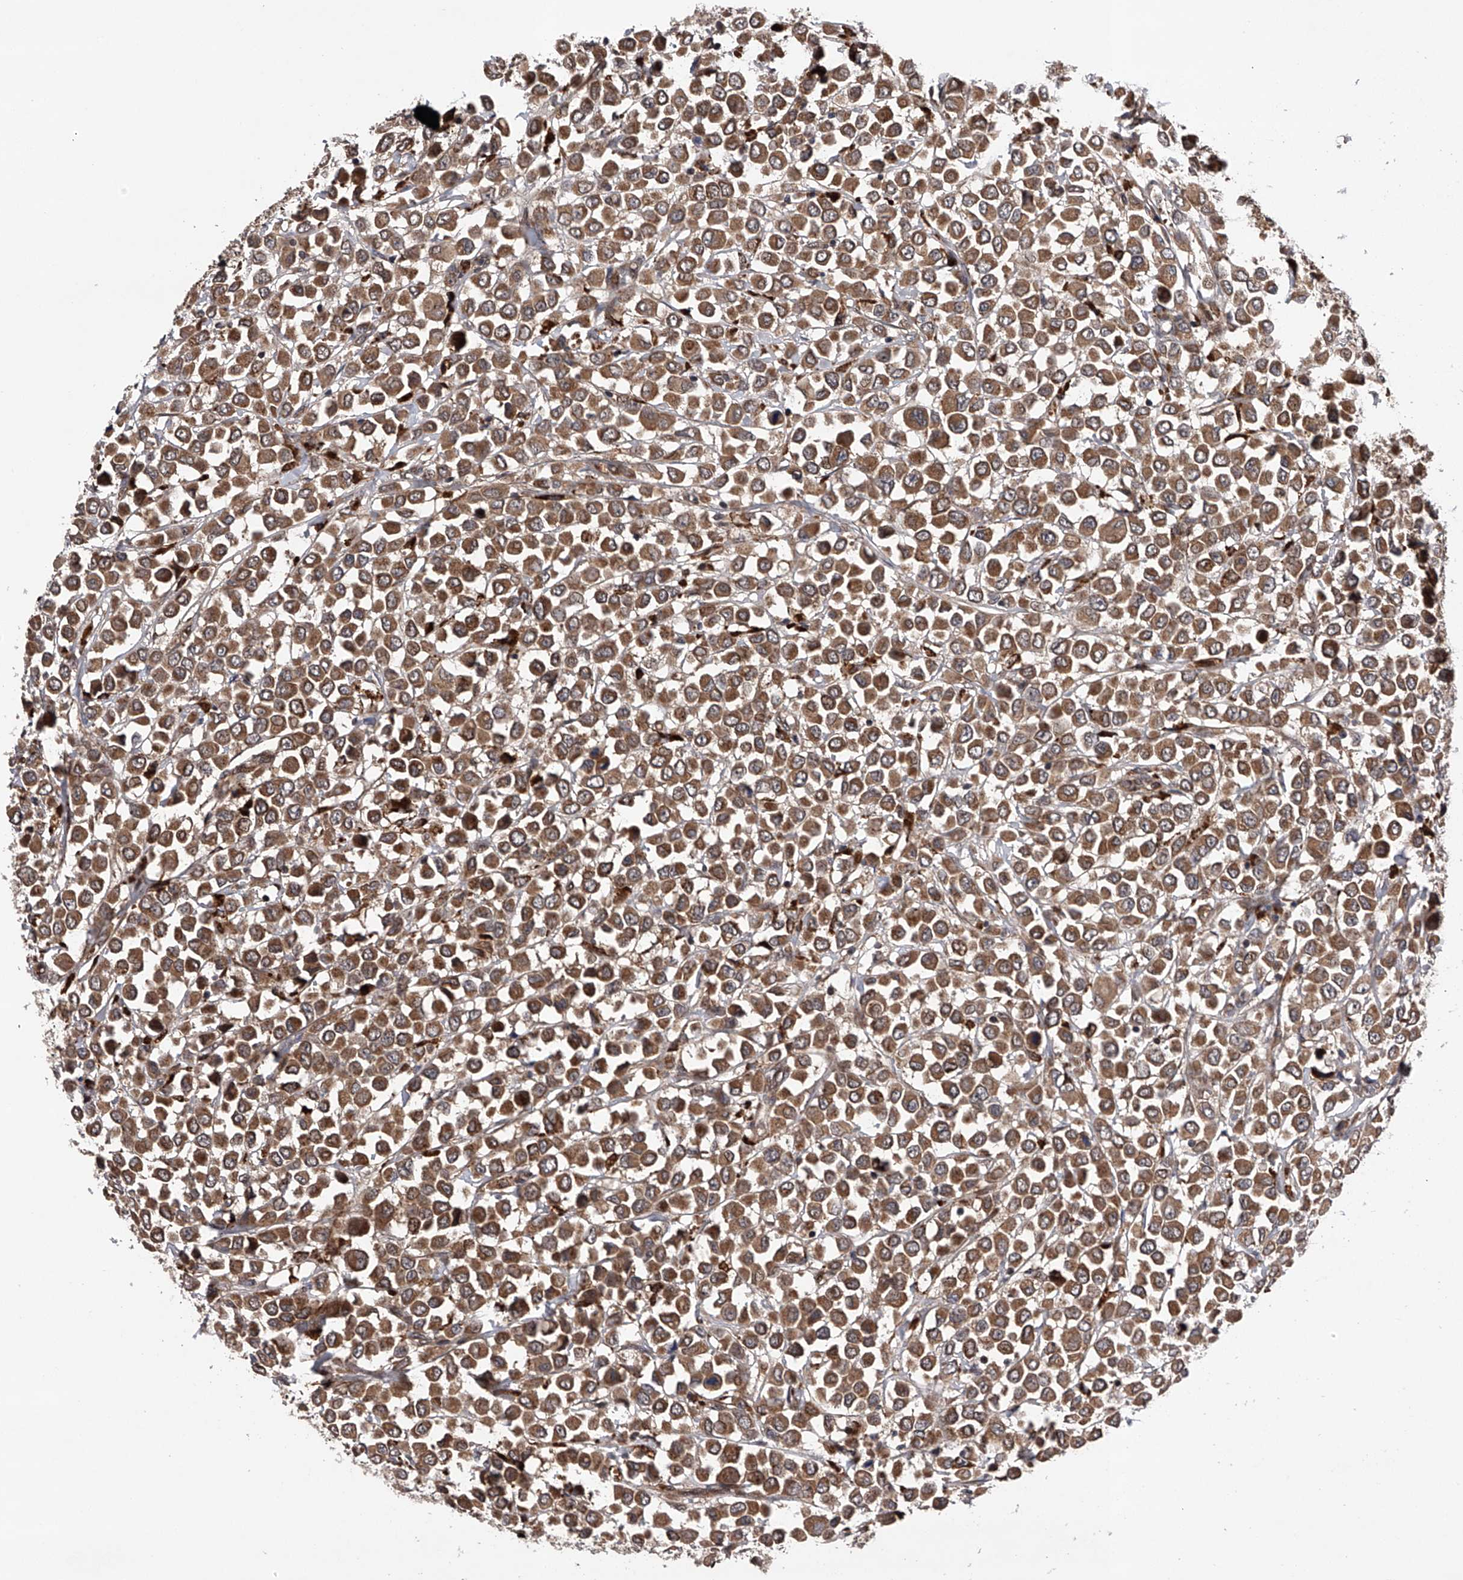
{"staining": {"intensity": "moderate", "quantity": ">75%", "location": "cytoplasmic/membranous"}, "tissue": "breast cancer", "cell_type": "Tumor cells", "image_type": "cancer", "snomed": [{"axis": "morphology", "description": "Duct carcinoma"}, {"axis": "topography", "description": "Breast"}], "caption": "Moderate cytoplasmic/membranous positivity for a protein is appreciated in approximately >75% of tumor cells of breast cancer using immunohistochemistry.", "gene": "MAP3K11", "patient": {"sex": "female", "age": 61}}